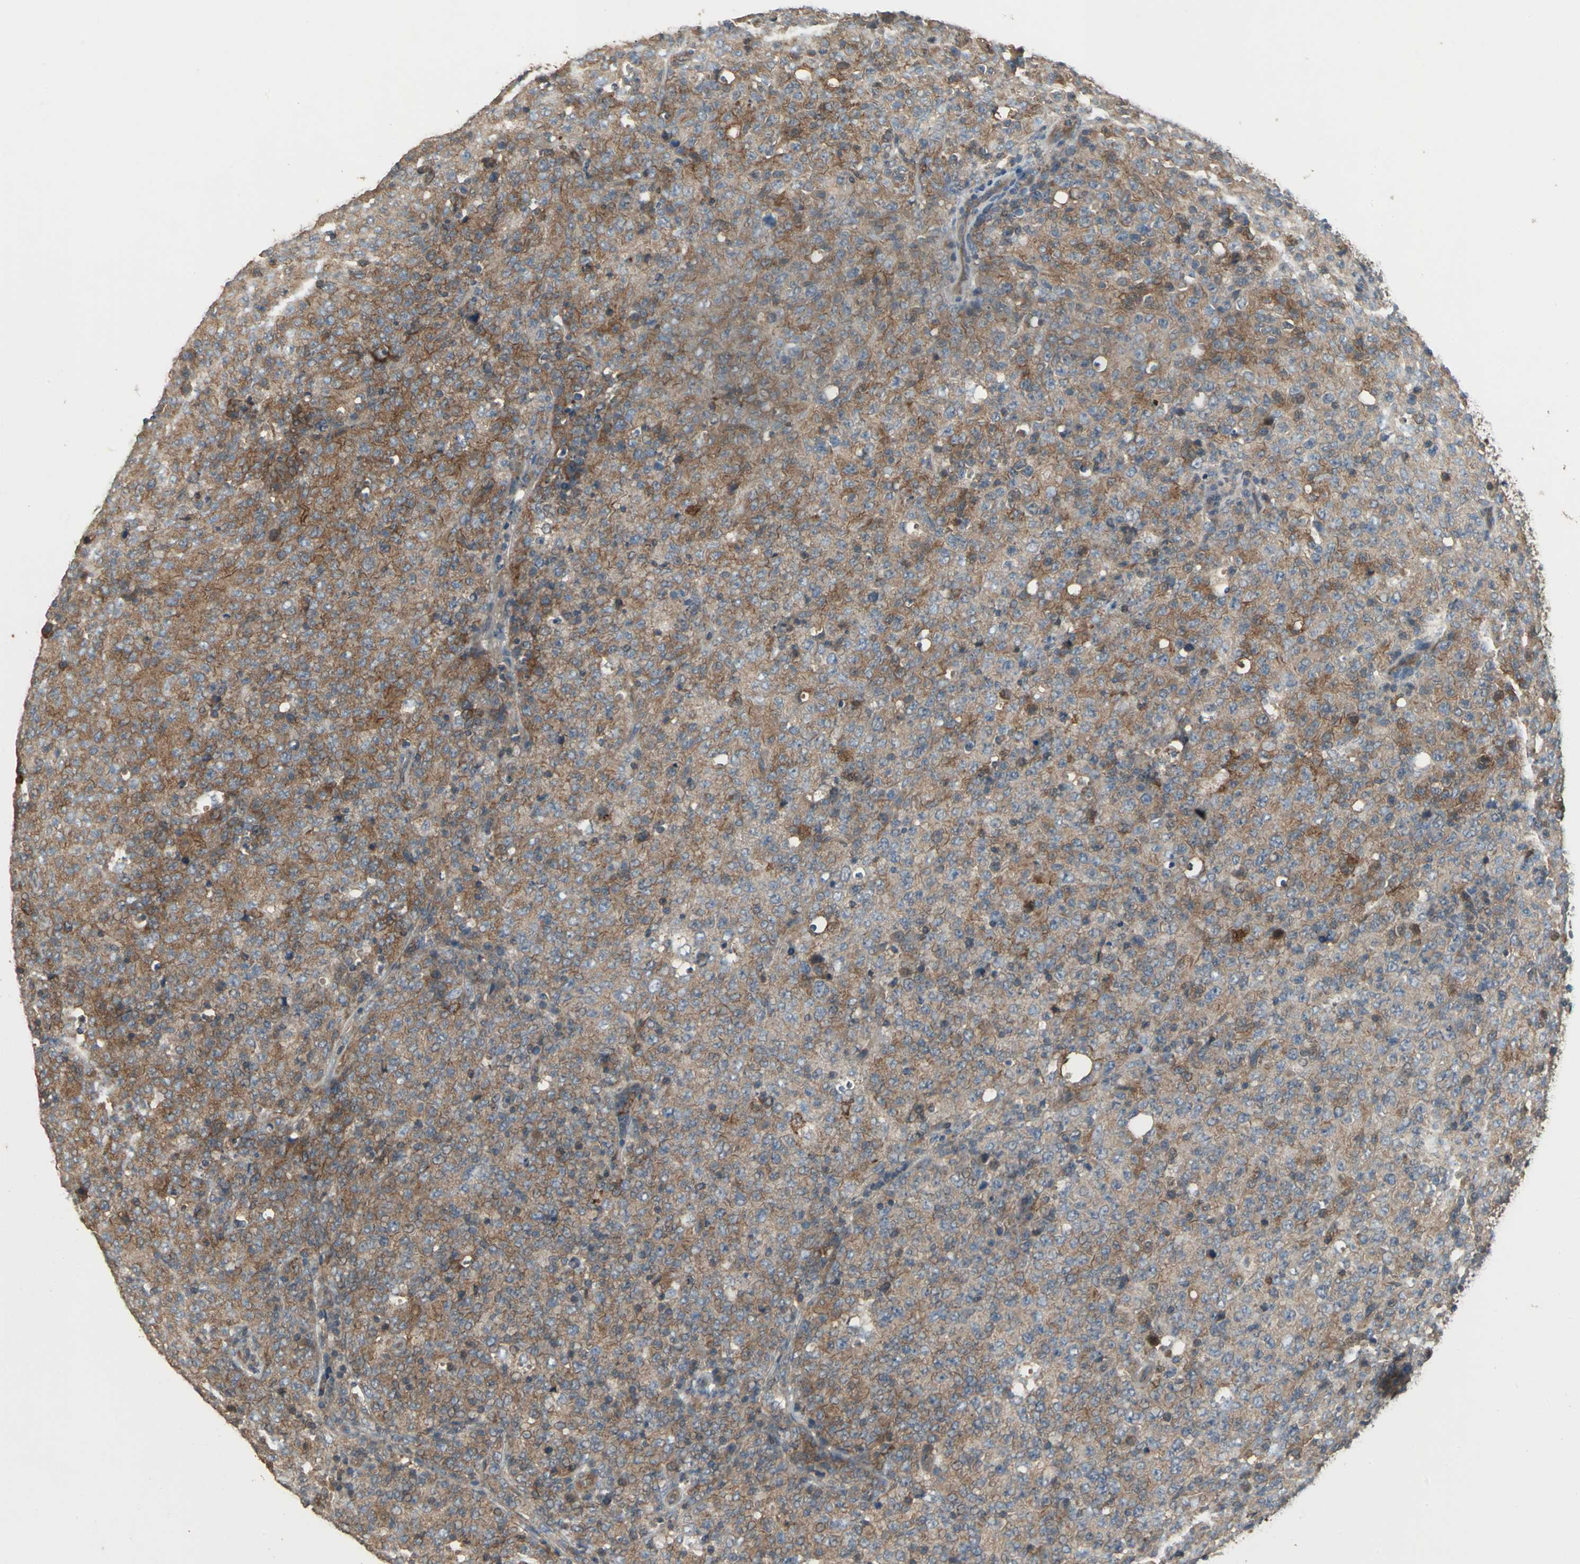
{"staining": {"intensity": "moderate", "quantity": ">75%", "location": "cytoplasmic/membranous"}, "tissue": "lymphoma", "cell_type": "Tumor cells", "image_type": "cancer", "snomed": [{"axis": "morphology", "description": "Malignant lymphoma, non-Hodgkin's type, High grade"}, {"axis": "topography", "description": "Tonsil"}], "caption": "Tumor cells display medium levels of moderate cytoplasmic/membranous expression in approximately >75% of cells in human high-grade malignant lymphoma, non-Hodgkin's type. (DAB (3,3'-diaminobenzidine) IHC, brown staining for protein, blue staining for nuclei).", "gene": "MET", "patient": {"sex": "female", "age": 36}}